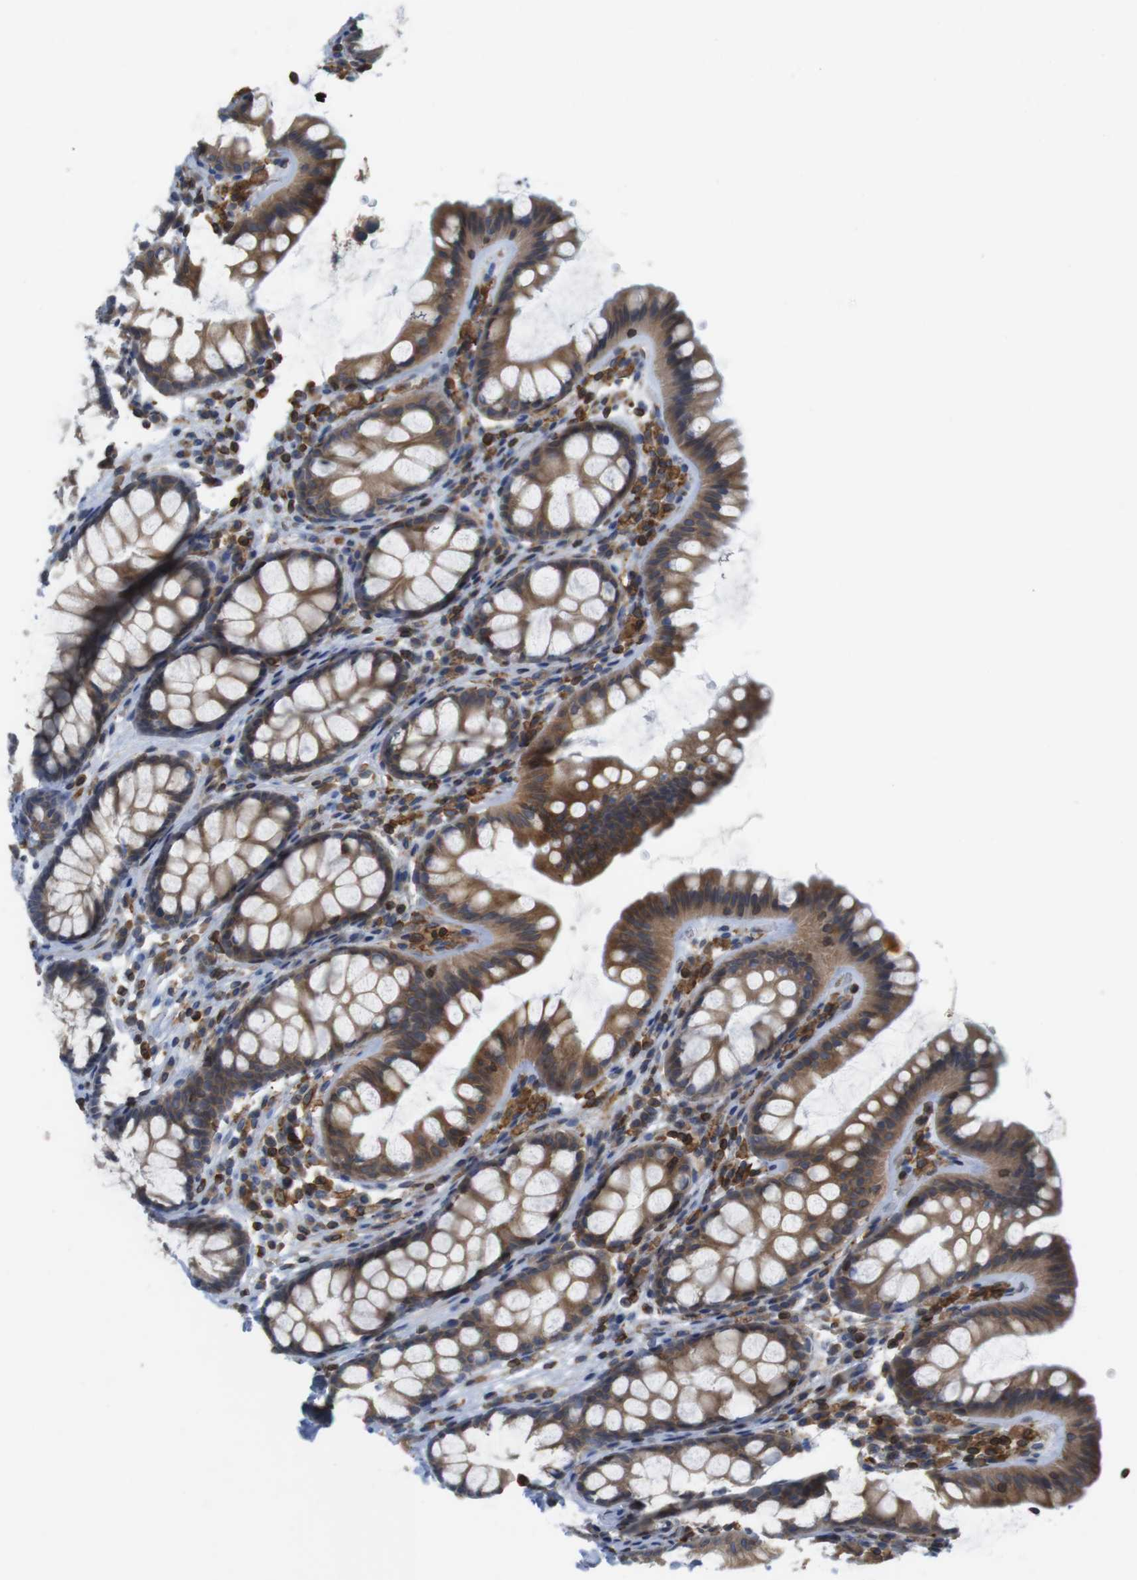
{"staining": {"intensity": "weak", "quantity": ">75%", "location": "cytoplasmic/membranous"}, "tissue": "colon", "cell_type": "Endothelial cells", "image_type": "normal", "snomed": [{"axis": "morphology", "description": "Normal tissue, NOS"}, {"axis": "topography", "description": "Colon"}], "caption": "Immunohistochemistry histopathology image of normal human colon stained for a protein (brown), which shows low levels of weak cytoplasmic/membranous expression in approximately >75% of endothelial cells.", "gene": "ARL6IP5", "patient": {"sex": "female", "age": 55}}